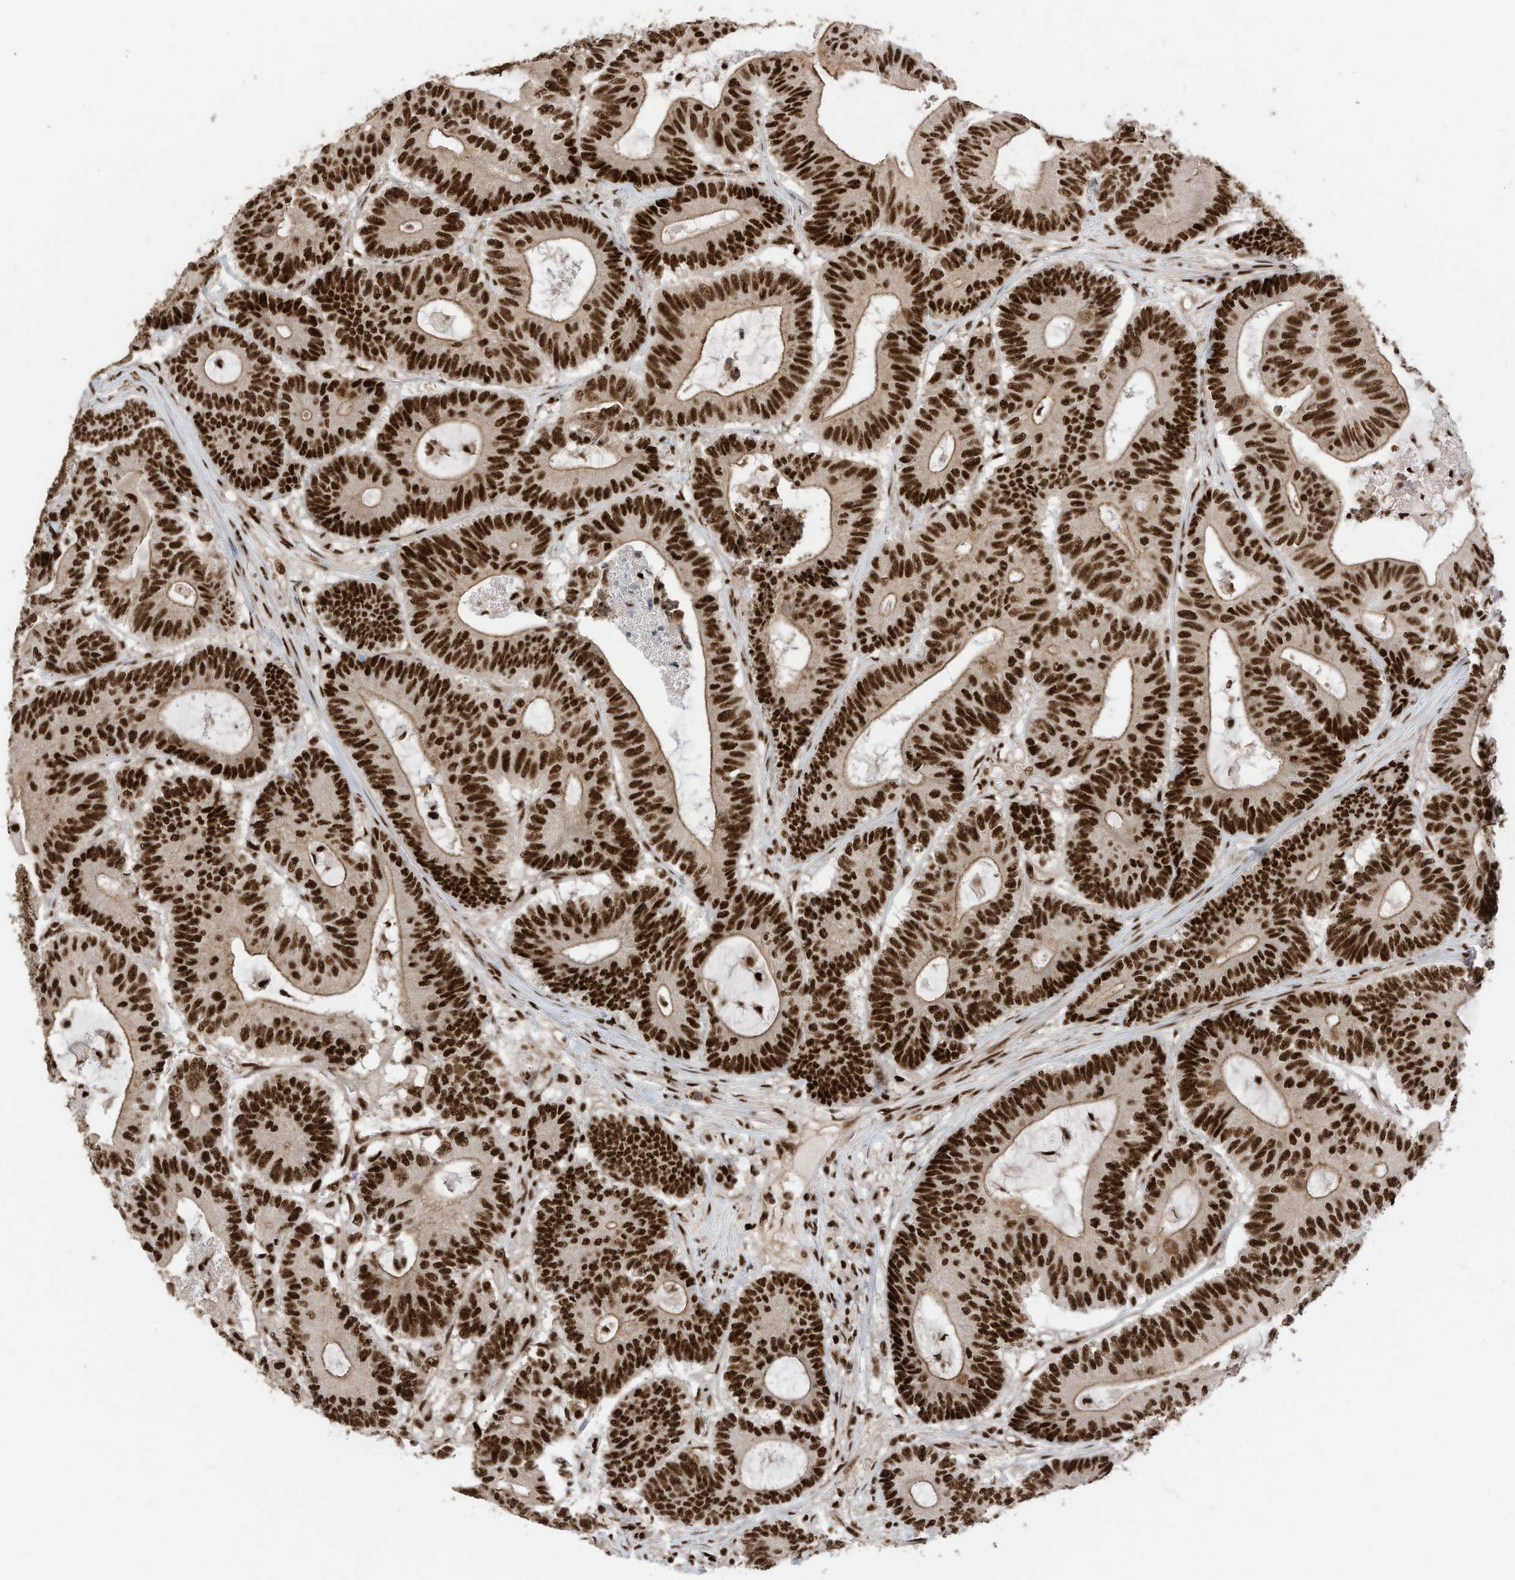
{"staining": {"intensity": "strong", "quantity": ">75%", "location": "nuclear"}, "tissue": "colorectal cancer", "cell_type": "Tumor cells", "image_type": "cancer", "snomed": [{"axis": "morphology", "description": "Adenocarcinoma, NOS"}, {"axis": "topography", "description": "Colon"}], "caption": "Immunohistochemical staining of human colorectal cancer (adenocarcinoma) shows strong nuclear protein staining in approximately >75% of tumor cells.", "gene": "SF3A3", "patient": {"sex": "female", "age": 84}}